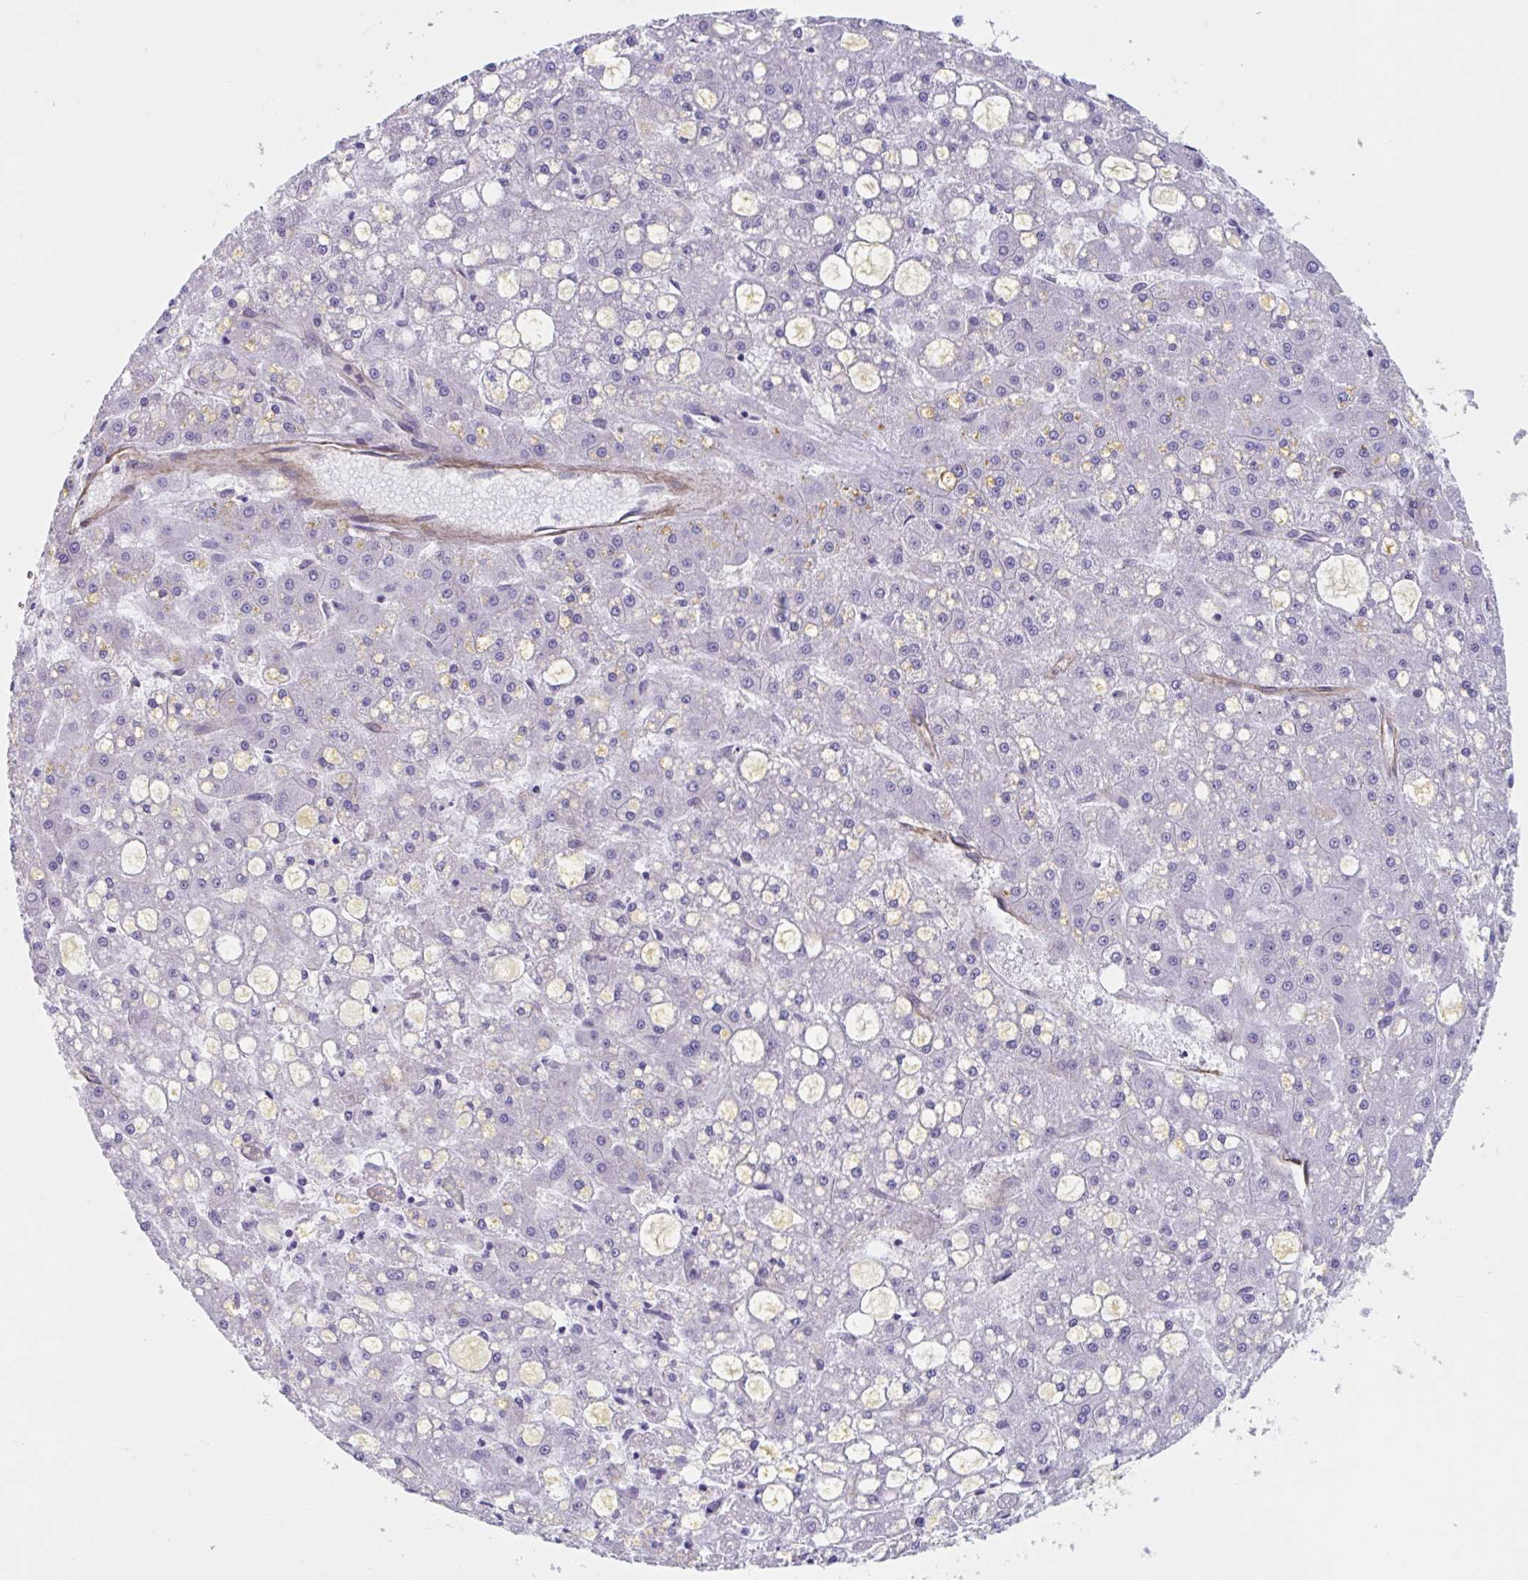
{"staining": {"intensity": "negative", "quantity": "none", "location": "none"}, "tissue": "liver cancer", "cell_type": "Tumor cells", "image_type": "cancer", "snomed": [{"axis": "morphology", "description": "Carcinoma, Hepatocellular, NOS"}, {"axis": "topography", "description": "Liver"}], "caption": "This is an immunohistochemistry image of human liver hepatocellular carcinoma. There is no expression in tumor cells.", "gene": "CITED4", "patient": {"sex": "male", "age": 67}}